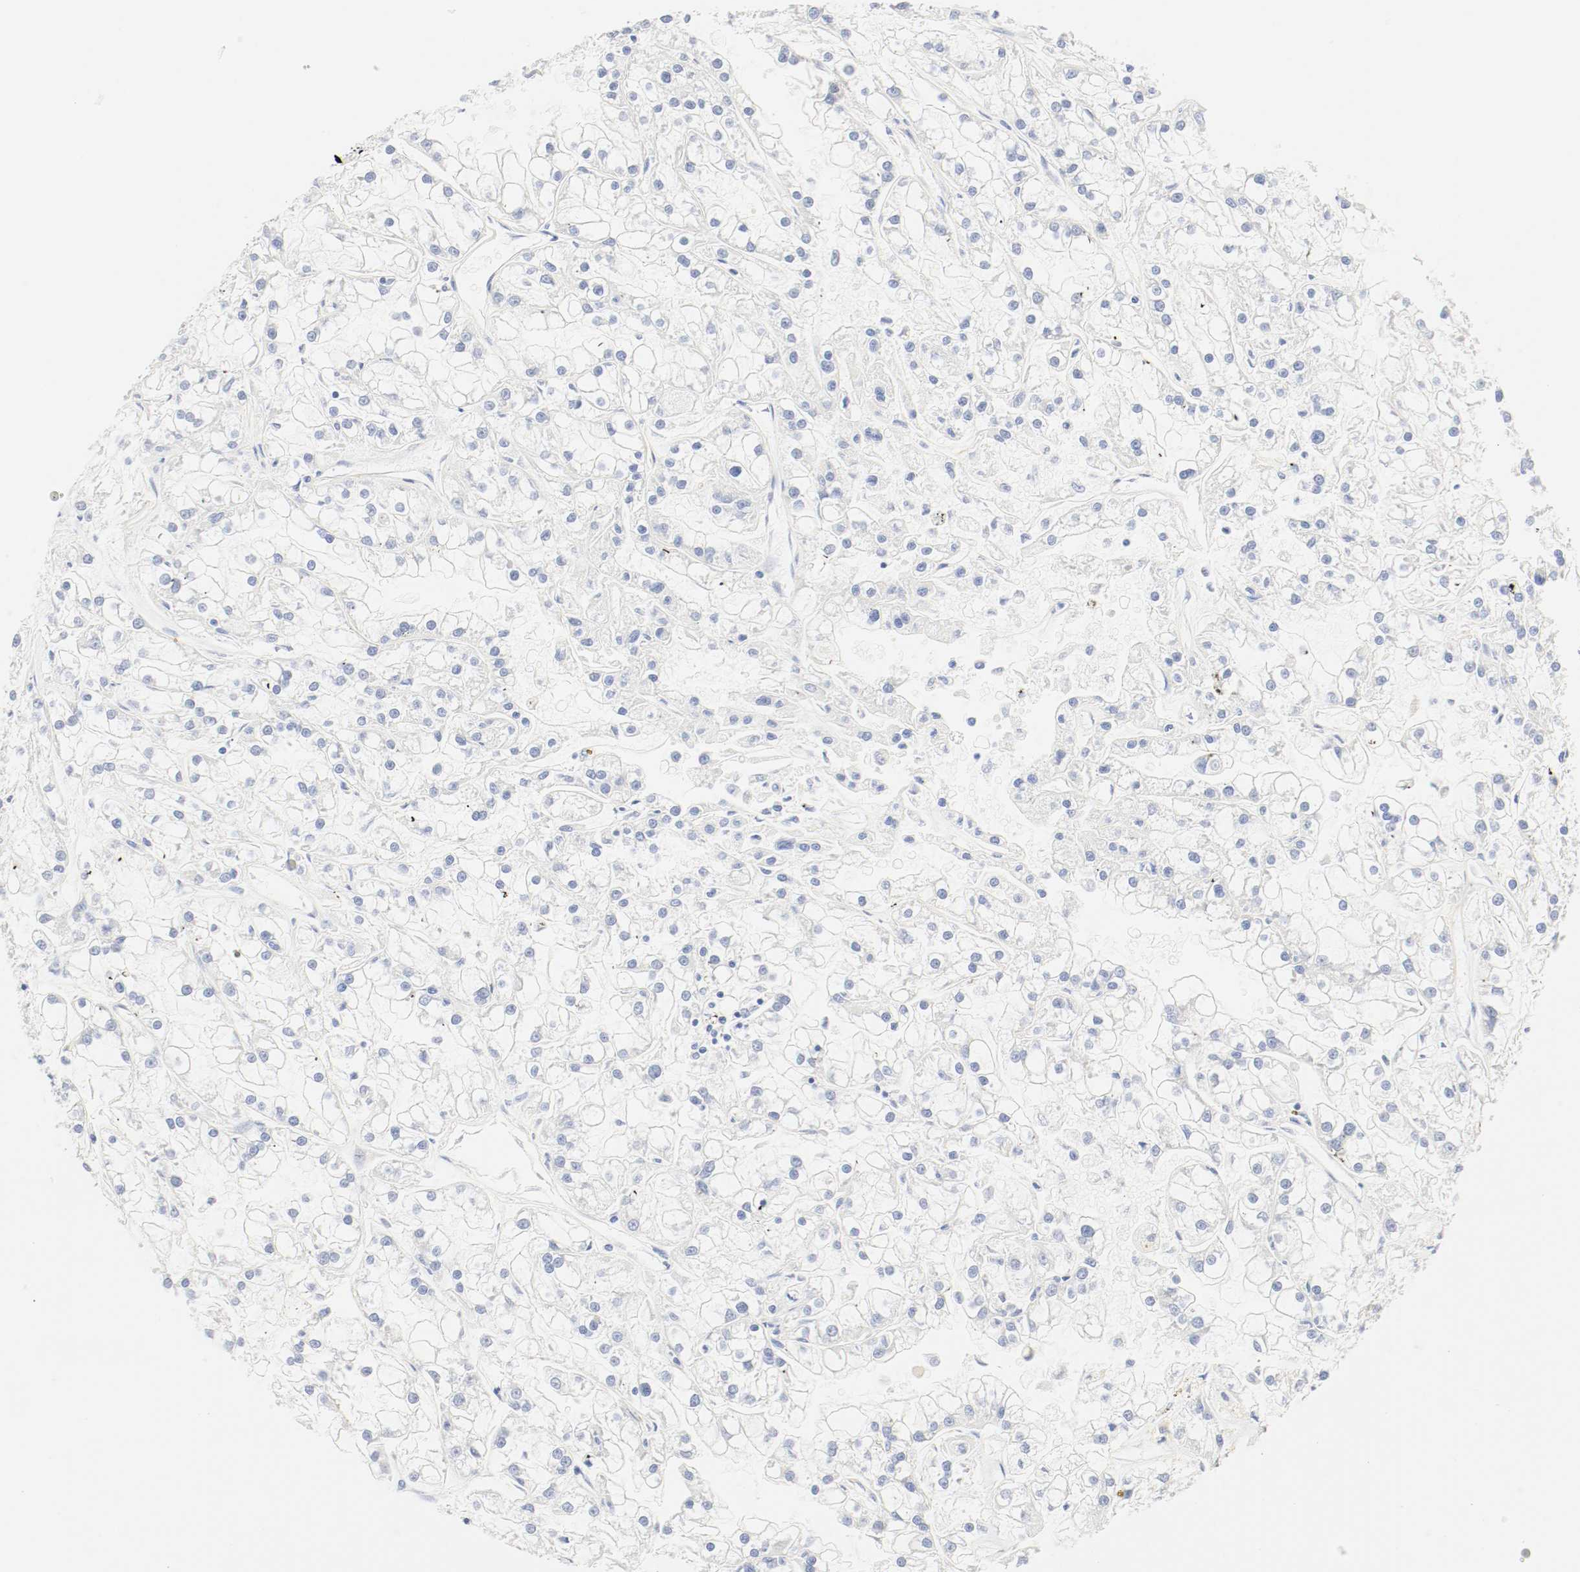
{"staining": {"intensity": "negative", "quantity": "none", "location": "none"}, "tissue": "renal cancer", "cell_type": "Tumor cells", "image_type": "cancer", "snomed": [{"axis": "morphology", "description": "Adenocarcinoma, NOS"}, {"axis": "topography", "description": "Kidney"}], "caption": "This is a histopathology image of immunohistochemistry staining of renal adenocarcinoma, which shows no expression in tumor cells.", "gene": "GIT1", "patient": {"sex": "female", "age": 52}}